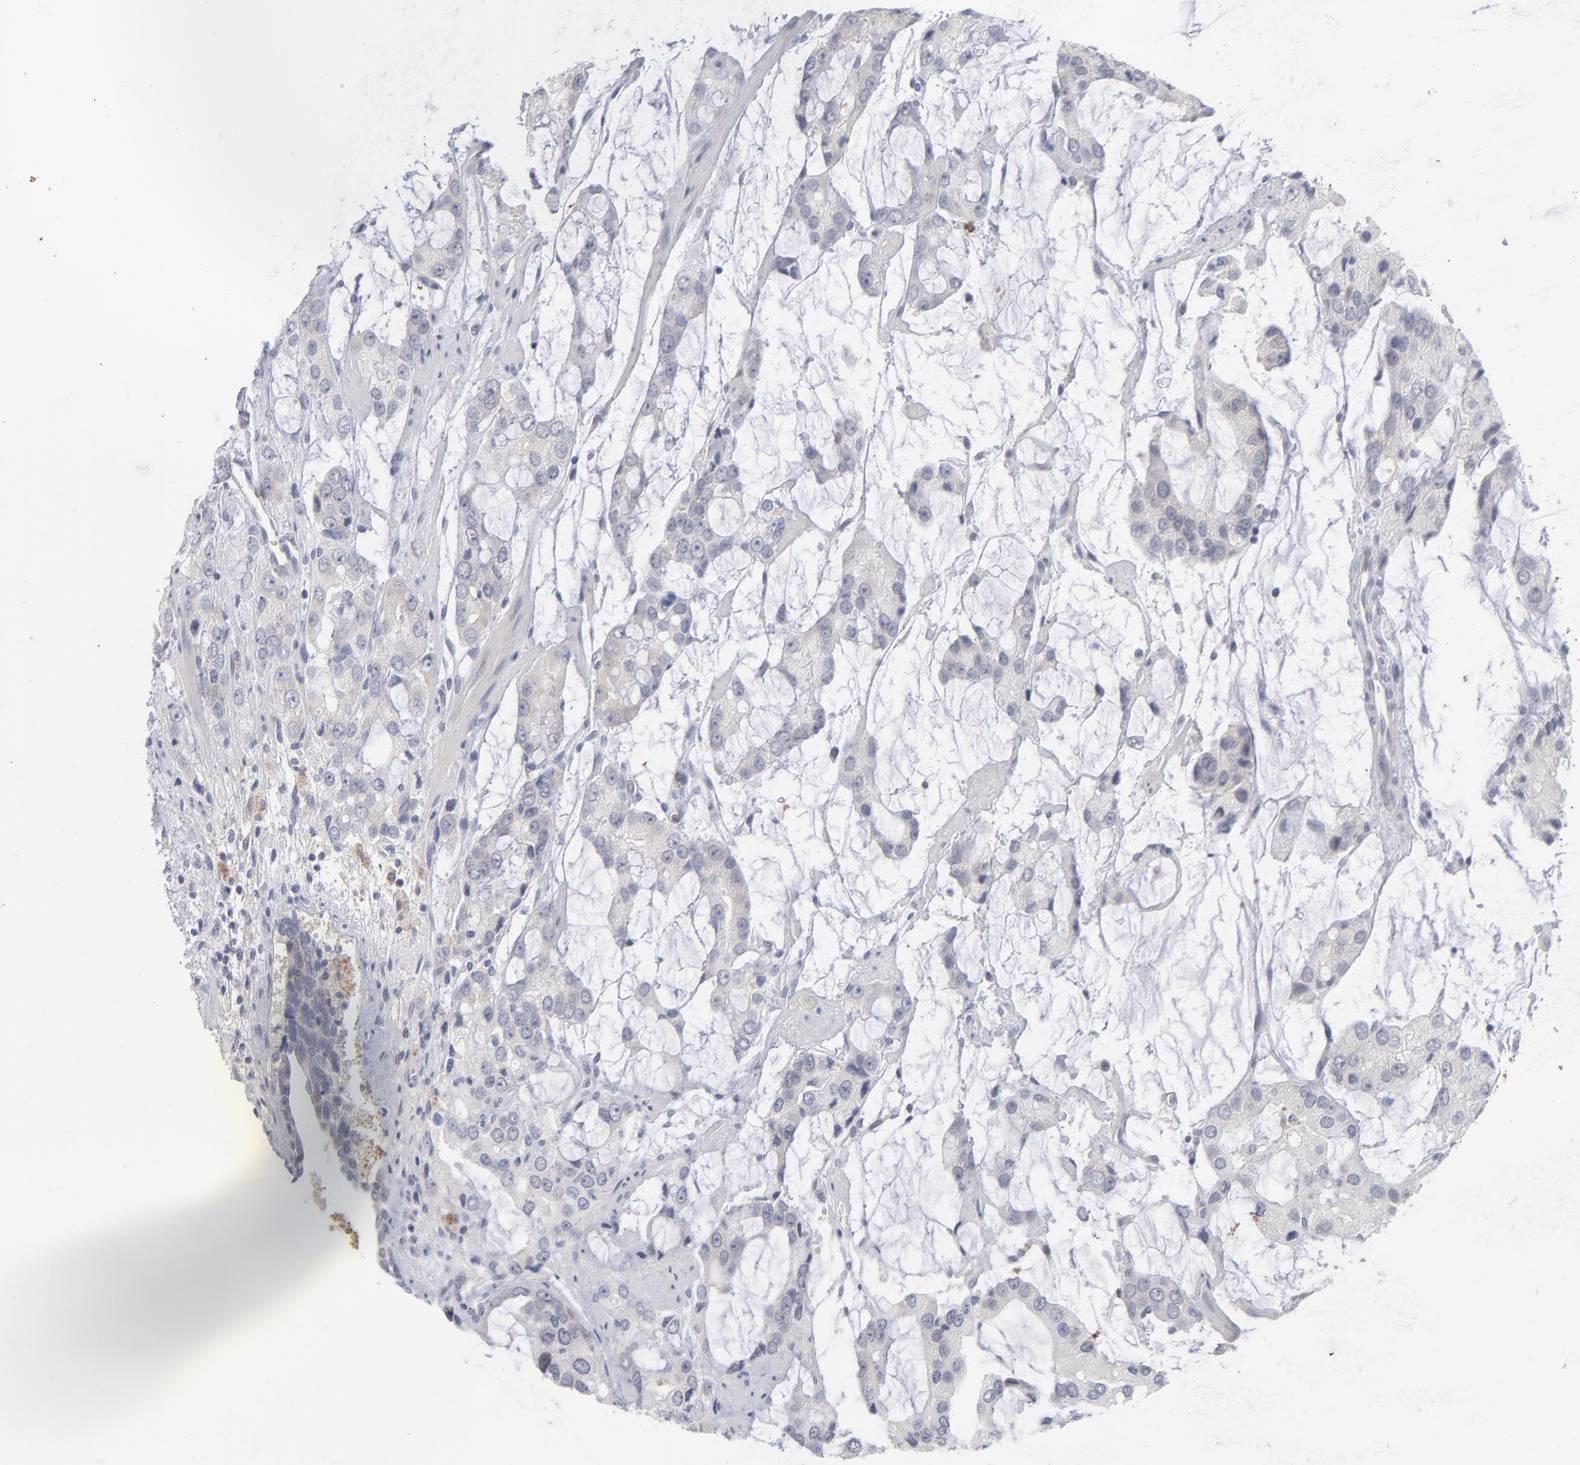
{"staining": {"intensity": "negative", "quantity": "none", "location": "none"}, "tissue": "prostate cancer", "cell_type": "Tumor cells", "image_type": "cancer", "snomed": [{"axis": "morphology", "description": "Adenocarcinoma, High grade"}, {"axis": "topography", "description": "Prostate"}], "caption": "Immunohistochemical staining of prostate high-grade adenocarcinoma demonstrates no significant expression in tumor cells. (Immunohistochemistry, brightfield microscopy, high magnification).", "gene": "RPS24", "patient": {"sex": "male", "age": 67}}